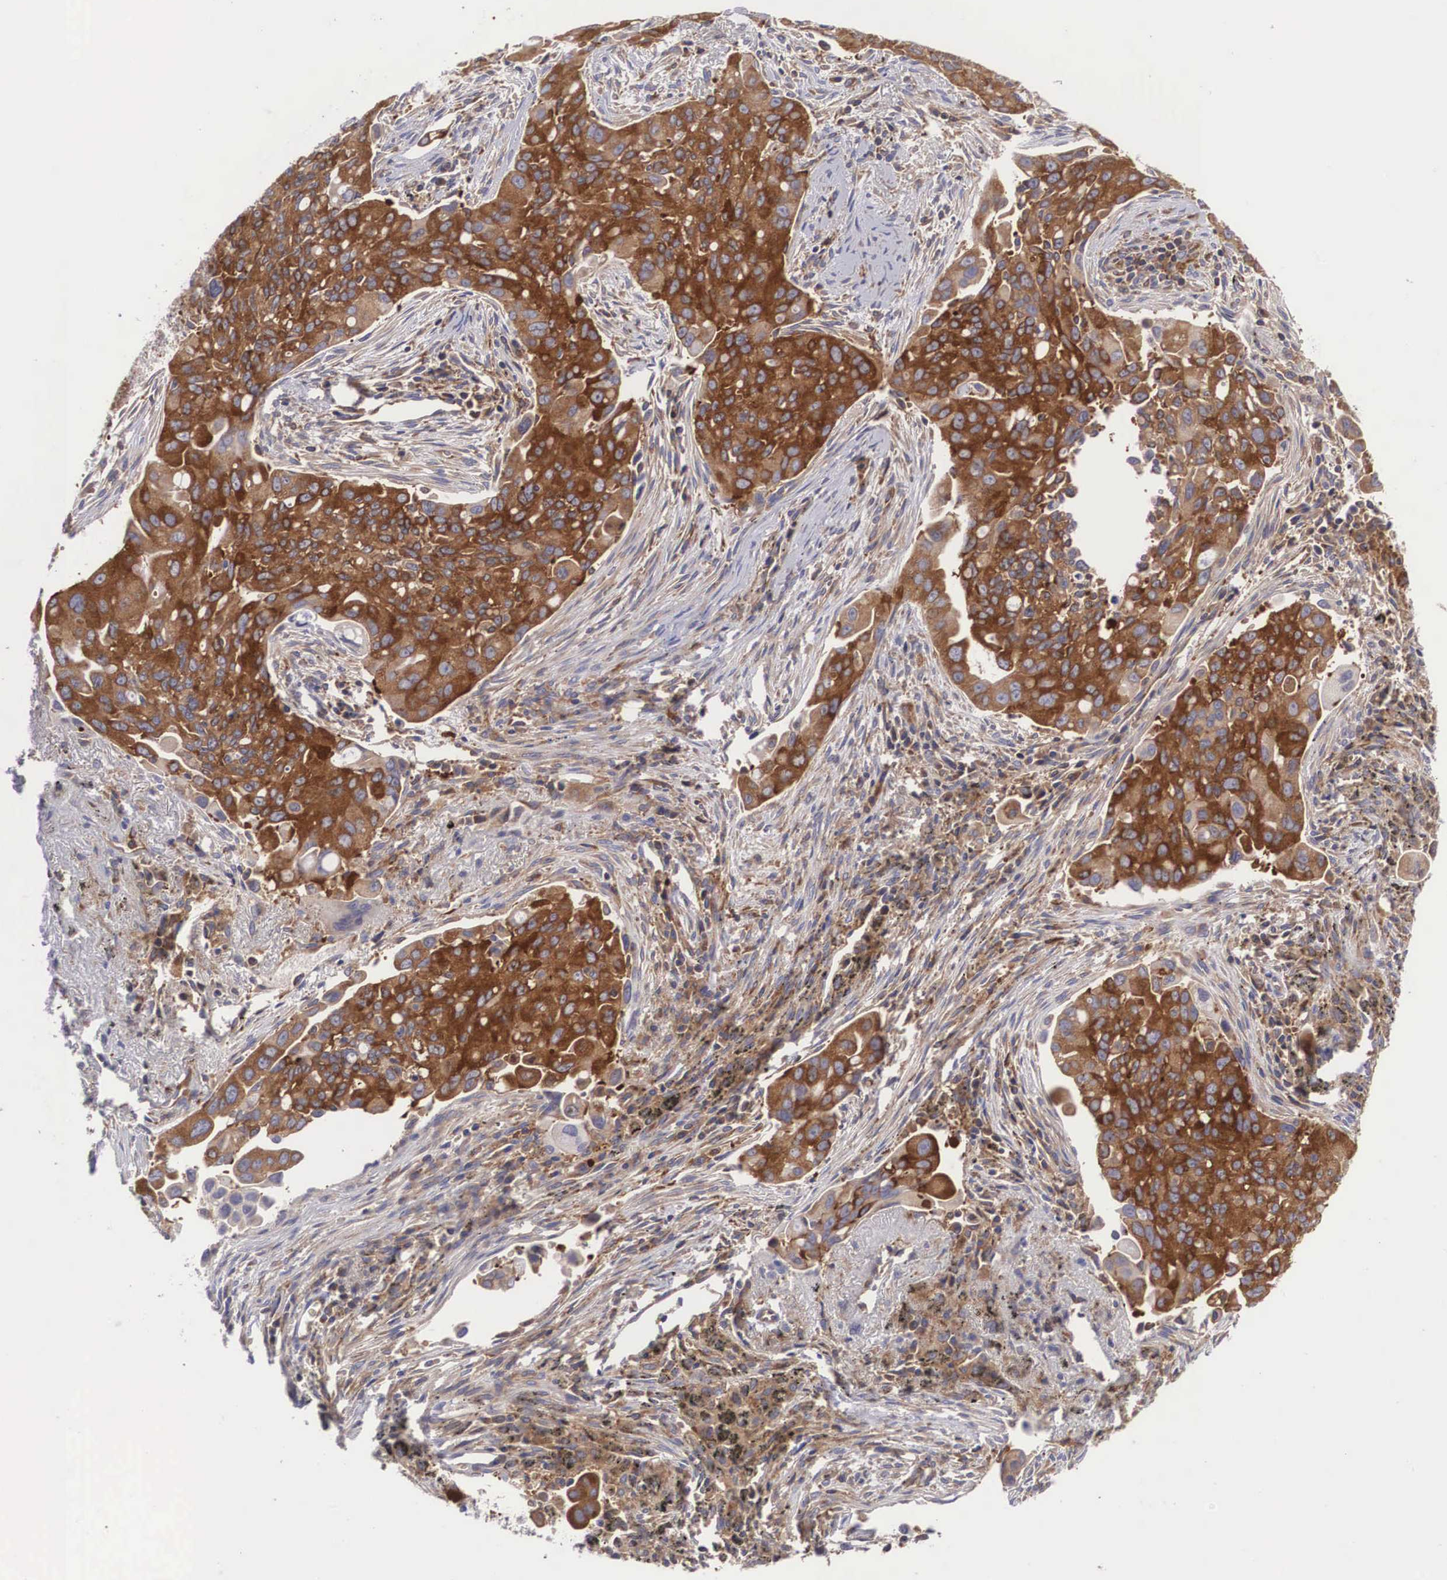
{"staining": {"intensity": "moderate", "quantity": ">75%", "location": "cytoplasmic/membranous"}, "tissue": "lung cancer", "cell_type": "Tumor cells", "image_type": "cancer", "snomed": [{"axis": "morphology", "description": "Adenocarcinoma, NOS"}, {"axis": "topography", "description": "Lung"}], "caption": "The immunohistochemical stain labels moderate cytoplasmic/membranous positivity in tumor cells of lung cancer tissue.", "gene": "GRIPAP1", "patient": {"sex": "male", "age": 68}}